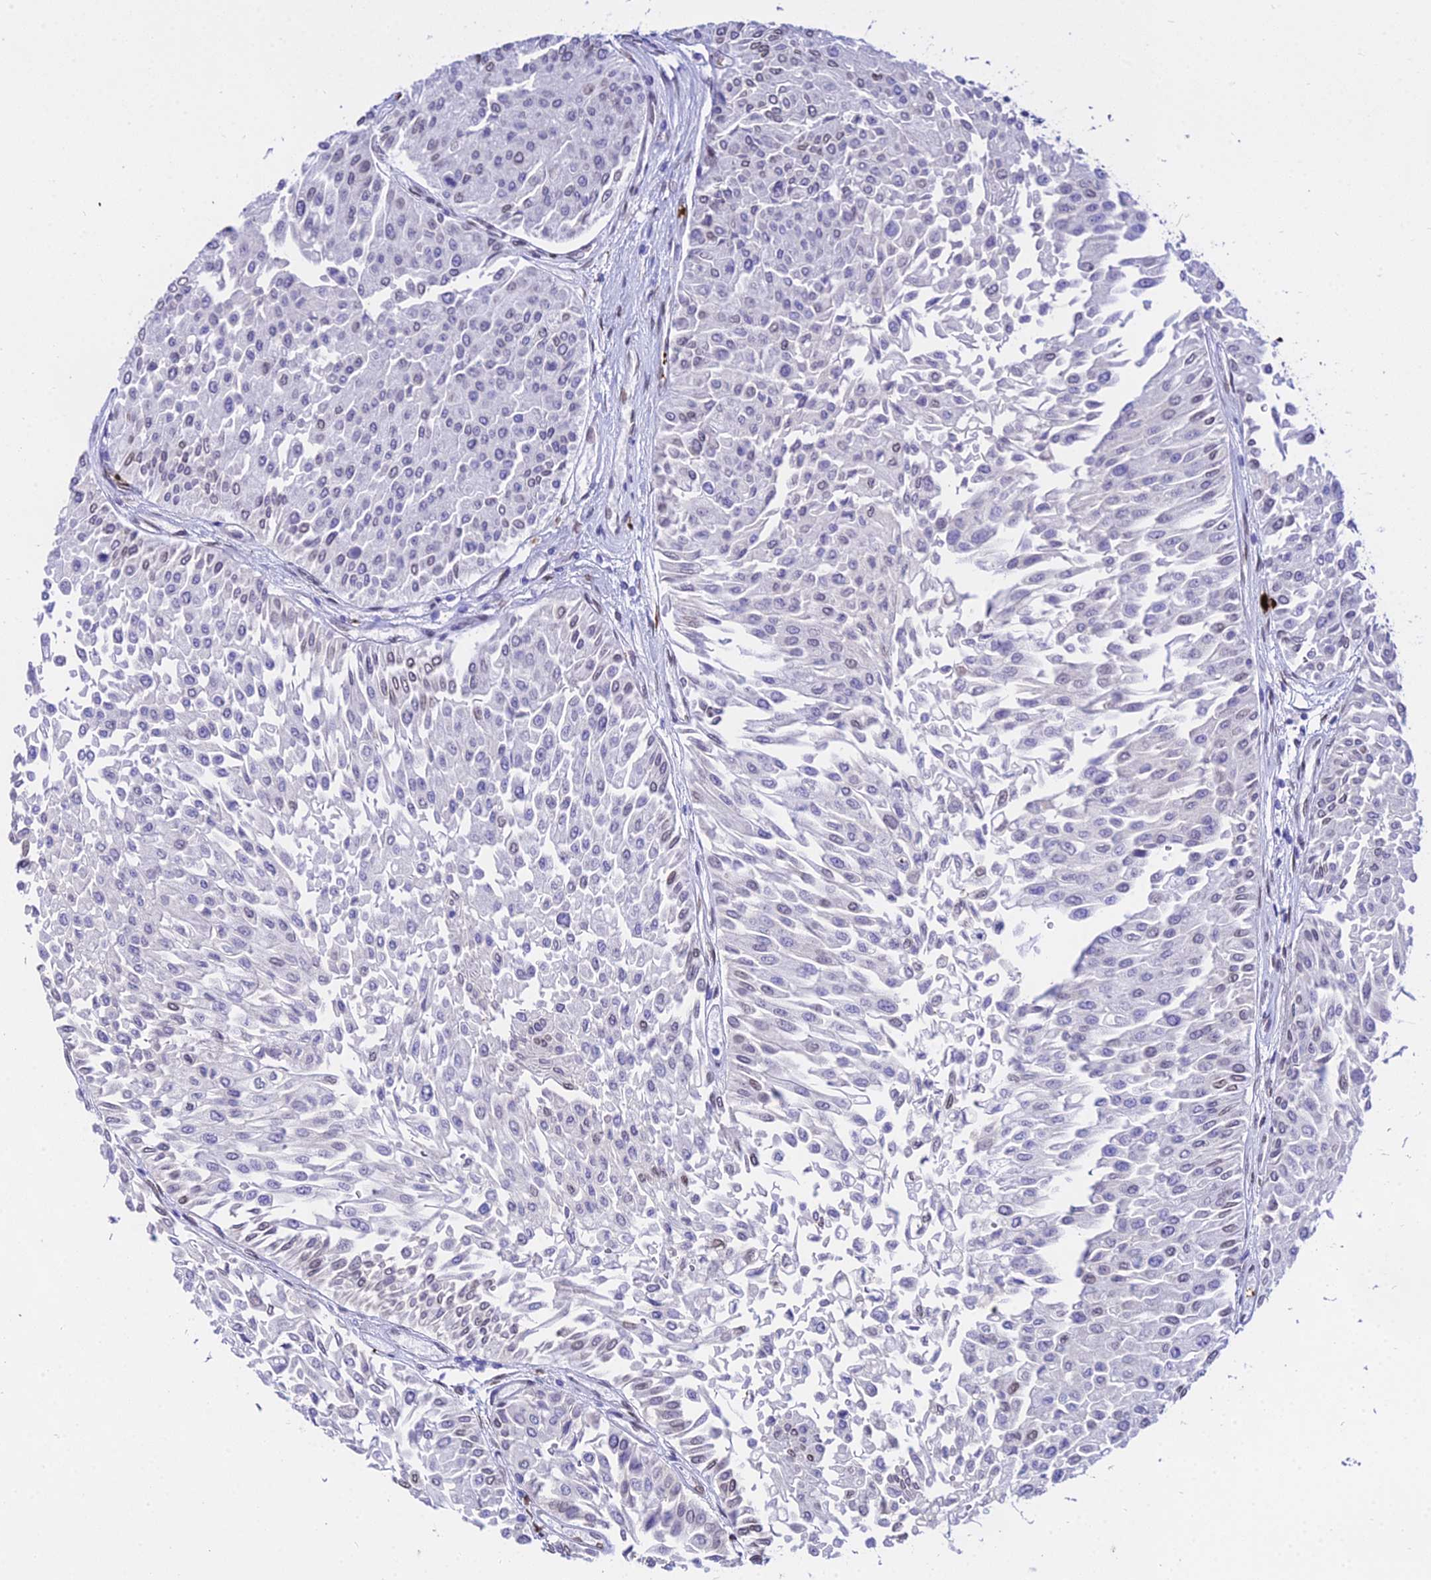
{"staining": {"intensity": "negative", "quantity": "none", "location": "none"}, "tissue": "urothelial cancer", "cell_type": "Tumor cells", "image_type": "cancer", "snomed": [{"axis": "morphology", "description": "Urothelial carcinoma, Low grade"}, {"axis": "topography", "description": "Urinary bladder"}], "caption": "A histopathology image of human urothelial carcinoma (low-grade) is negative for staining in tumor cells.", "gene": "MCM10", "patient": {"sex": "male", "age": 67}}